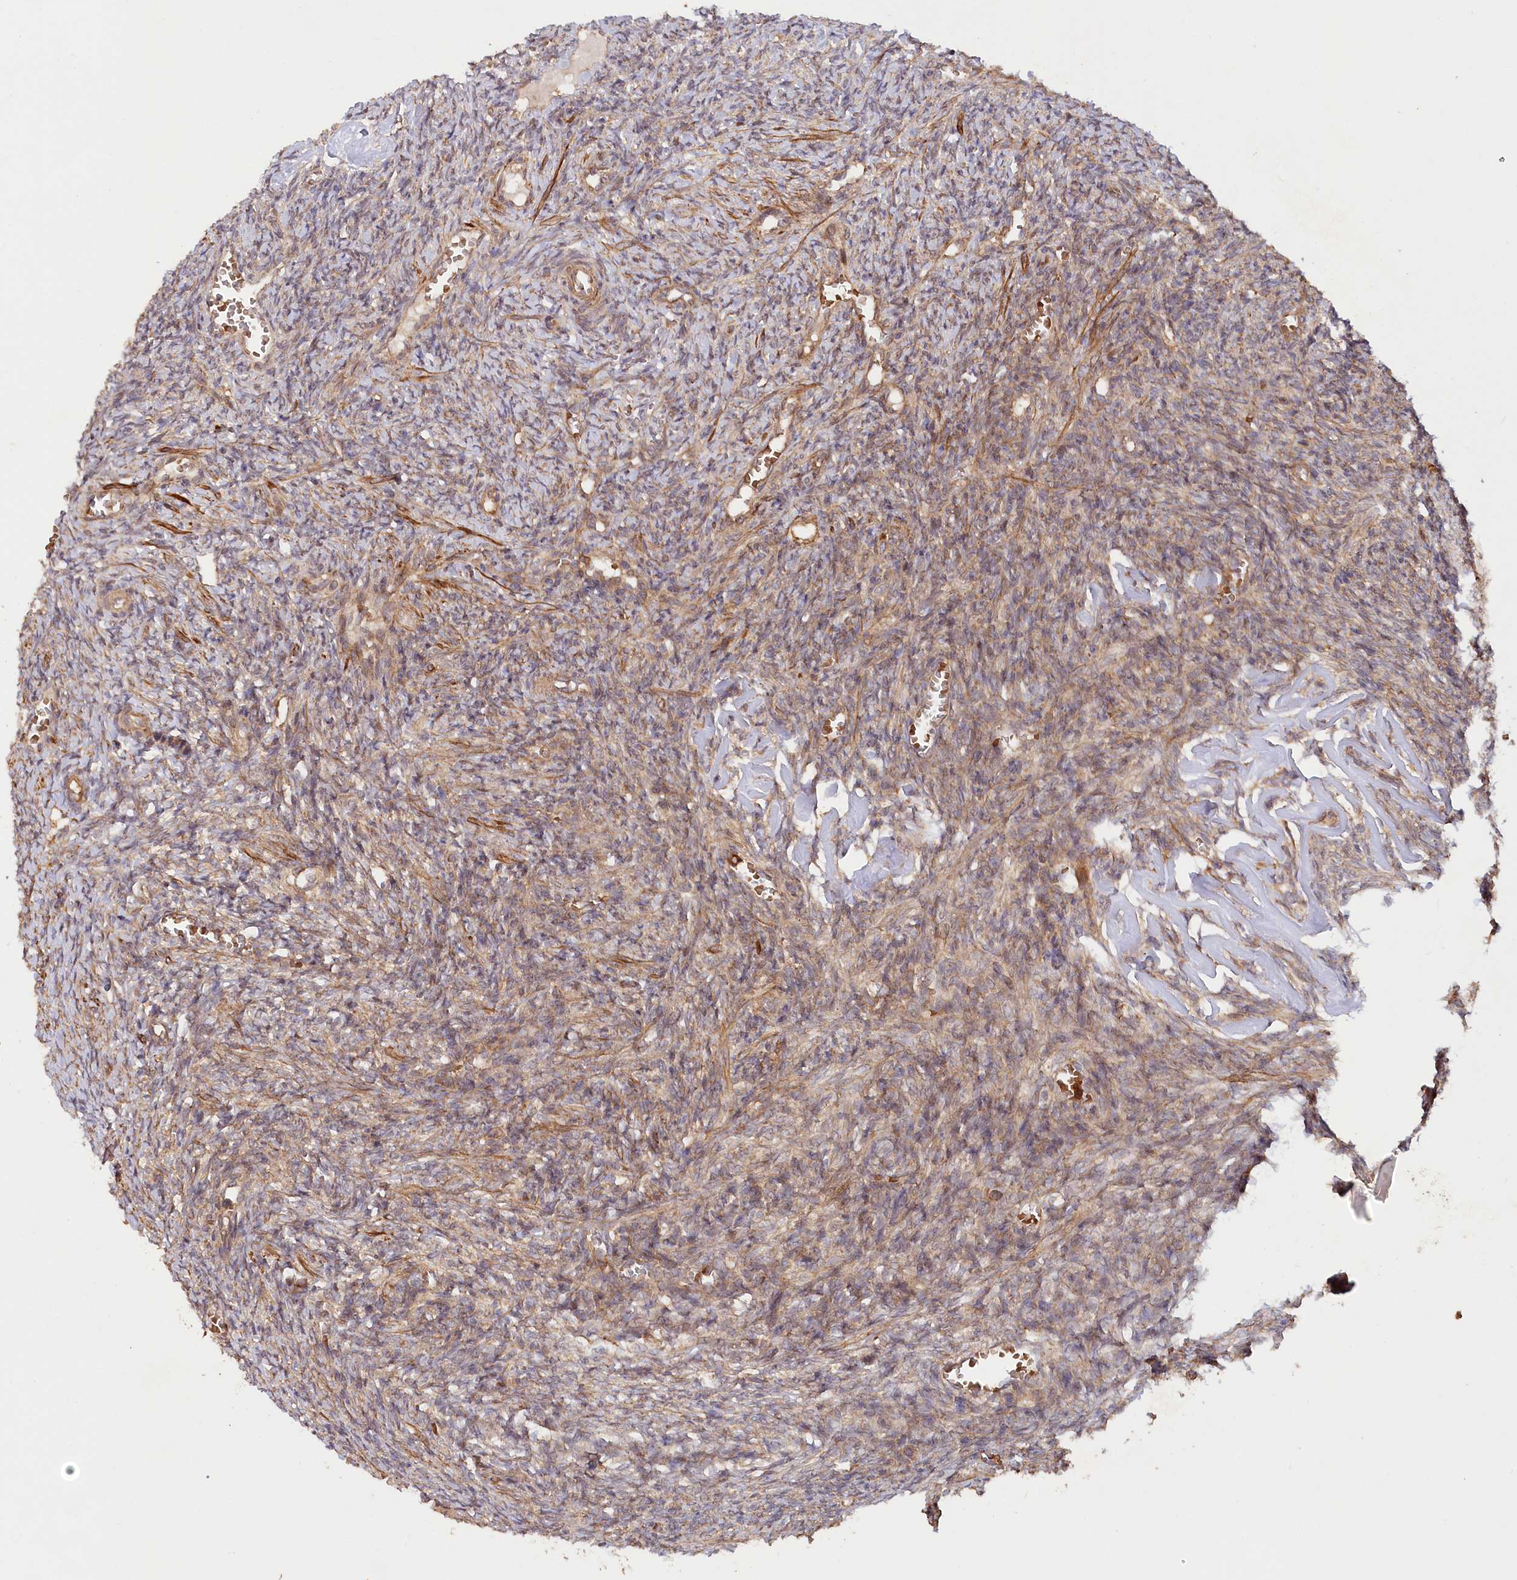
{"staining": {"intensity": "weak", "quantity": "25%-75%", "location": "cytoplasmic/membranous"}, "tissue": "ovary", "cell_type": "Ovarian stroma cells", "image_type": "normal", "snomed": [{"axis": "morphology", "description": "Normal tissue, NOS"}, {"axis": "topography", "description": "Ovary"}], "caption": "Immunohistochemical staining of normal human ovary reveals low levels of weak cytoplasmic/membranous staining in approximately 25%-75% of ovarian stroma cells.", "gene": "PAIP2", "patient": {"sex": "female", "age": 27}}